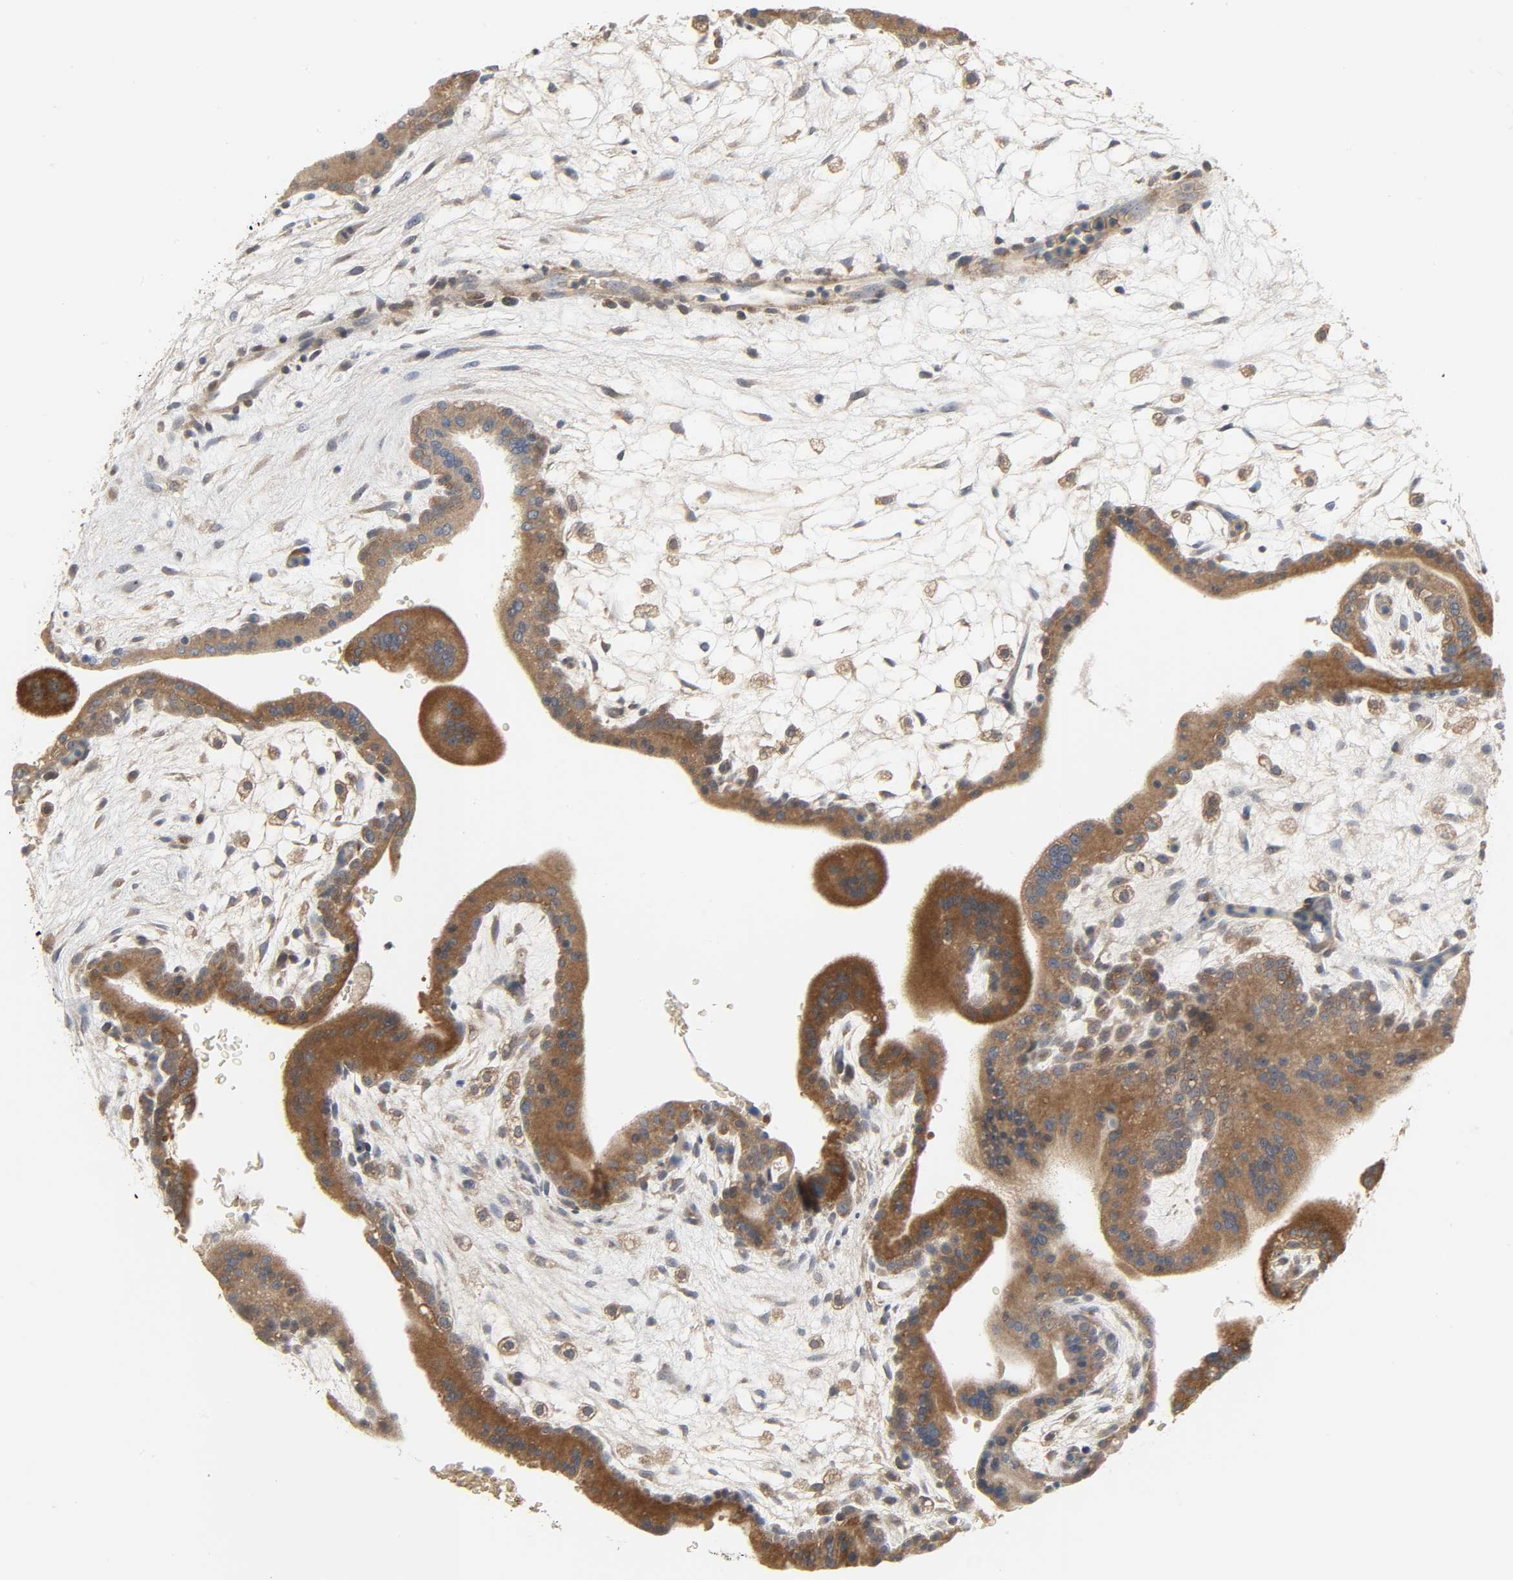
{"staining": {"intensity": "moderate", "quantity": ">75%", "location": "cytoplasmic/membranous"}, "tissue": "placenta", "cell_type": "Decidual cells", "image_type": "normal", "snomed": [{"axis": "morphology", "description": "Normal tissue, NOS"}, {"axis": "topography", "description": "Placenta"}], "caption": "Protein staining demonstrates moderate cytoplasmic/membranous expression in about >75% of decidual cells in normal placenta. (DAB = brown stain, brightfield microscopy at high magnification).", "gene": "PLEKHA2", "patient": {"sex": "female", "age": 35}}